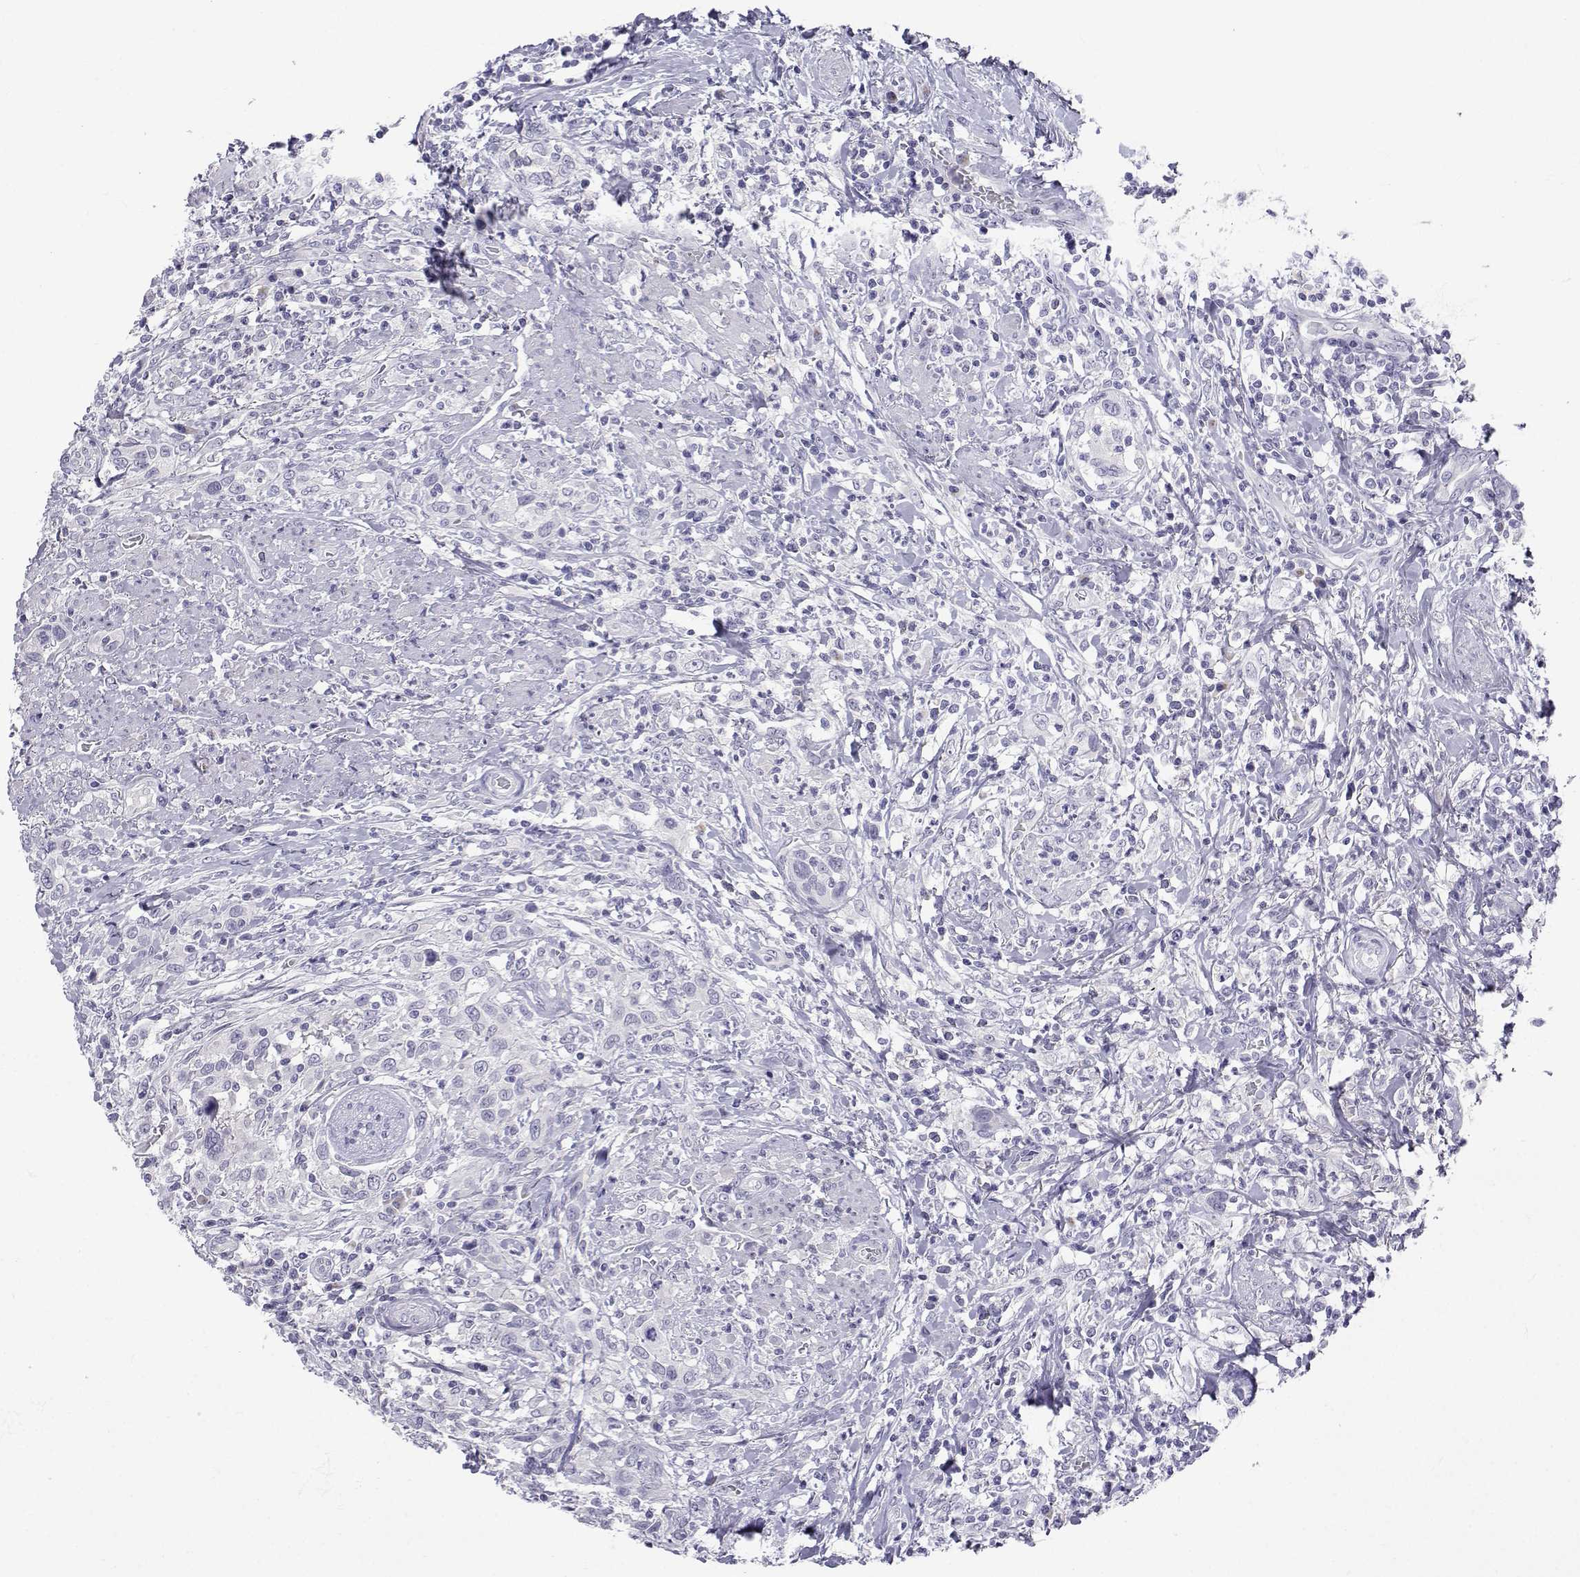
{"staining": {"intensity": "negative", "quantity": "none", "location": "none"}, "tissue": "urothelial cancer", "cell_type": "Tumor cells", "image_type": "cancer", "snomed": [{"axis": "morphology", "description": "Urothelial carcinoma, NOS"}, {"axis": "morphology", "description": "Urothelial carcinoma, High grade"}, {"axis": "topography", "description": "Urinary bladder"}], "caption": "Tumor cells are negative for brown protein staining in urothelial carcinoma (high-grade). (DAB immunohistochemistry (IHC) visualized using brightfield microscopy, high magnification).", "gene": "SLC6A3", "patient": {"sex": "female", "age": 64}}